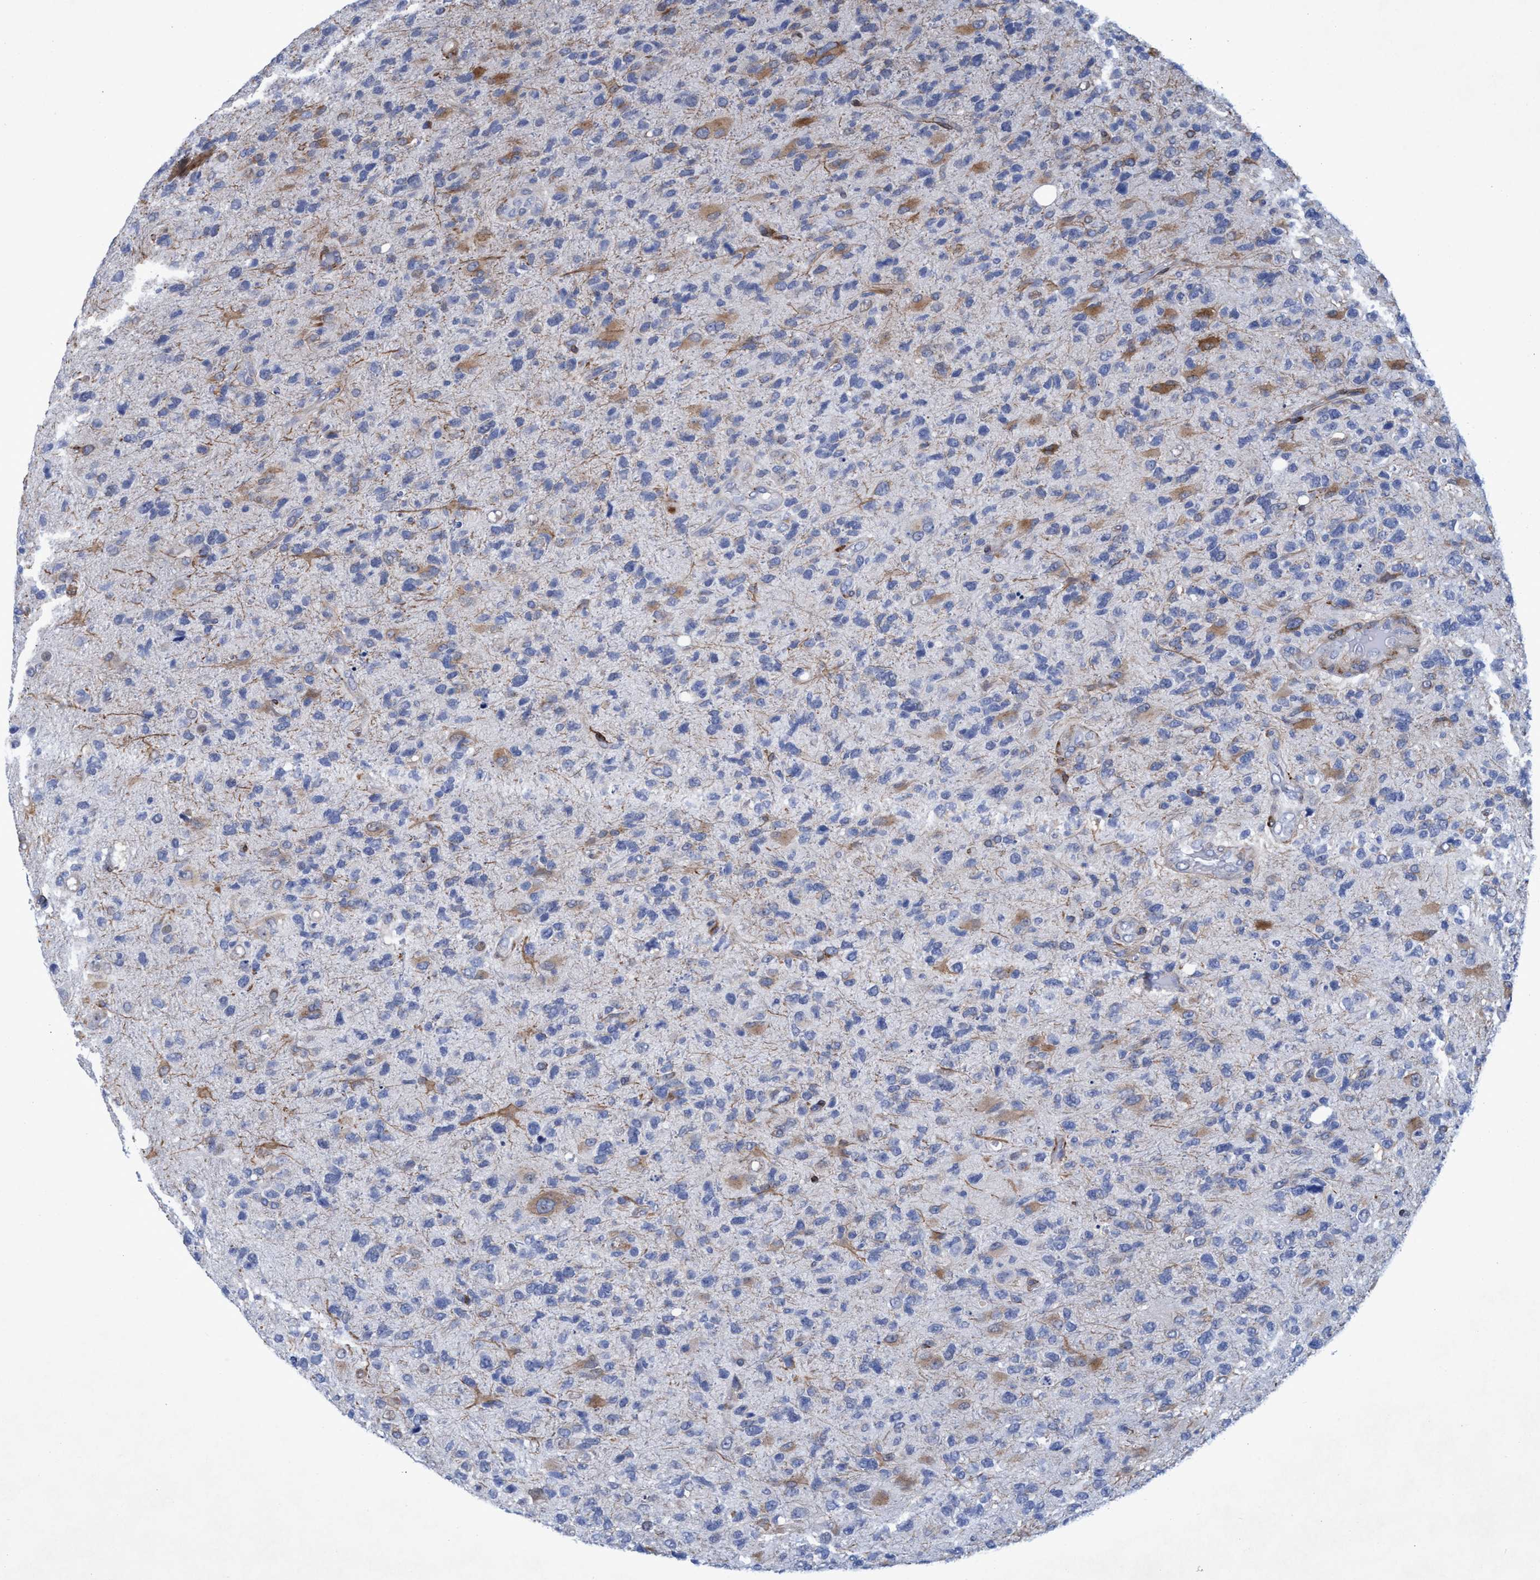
{"staining": {"intensity": "moderate", "quantity": "<25%", "location": "cytoplasmic/membranous"}, "tissue": "glioma", "cell_type": "Tumor cells", "image_type": "cancer", "snomed": [{"axis": "morphology", "description": "Glioma, malignant, High grade"}, {"axis": "topography", "description": "Brain"}], "caption": "Immunohistochemistry histopathology image of glioma stained for a protein (brown), which demonstrates low levels of moderate cytoplasmic/membranous positivity in approximately <25% of tumor cells.", "gene": "SLC43A2", "patient": {"sex": "female", "age": 58}}